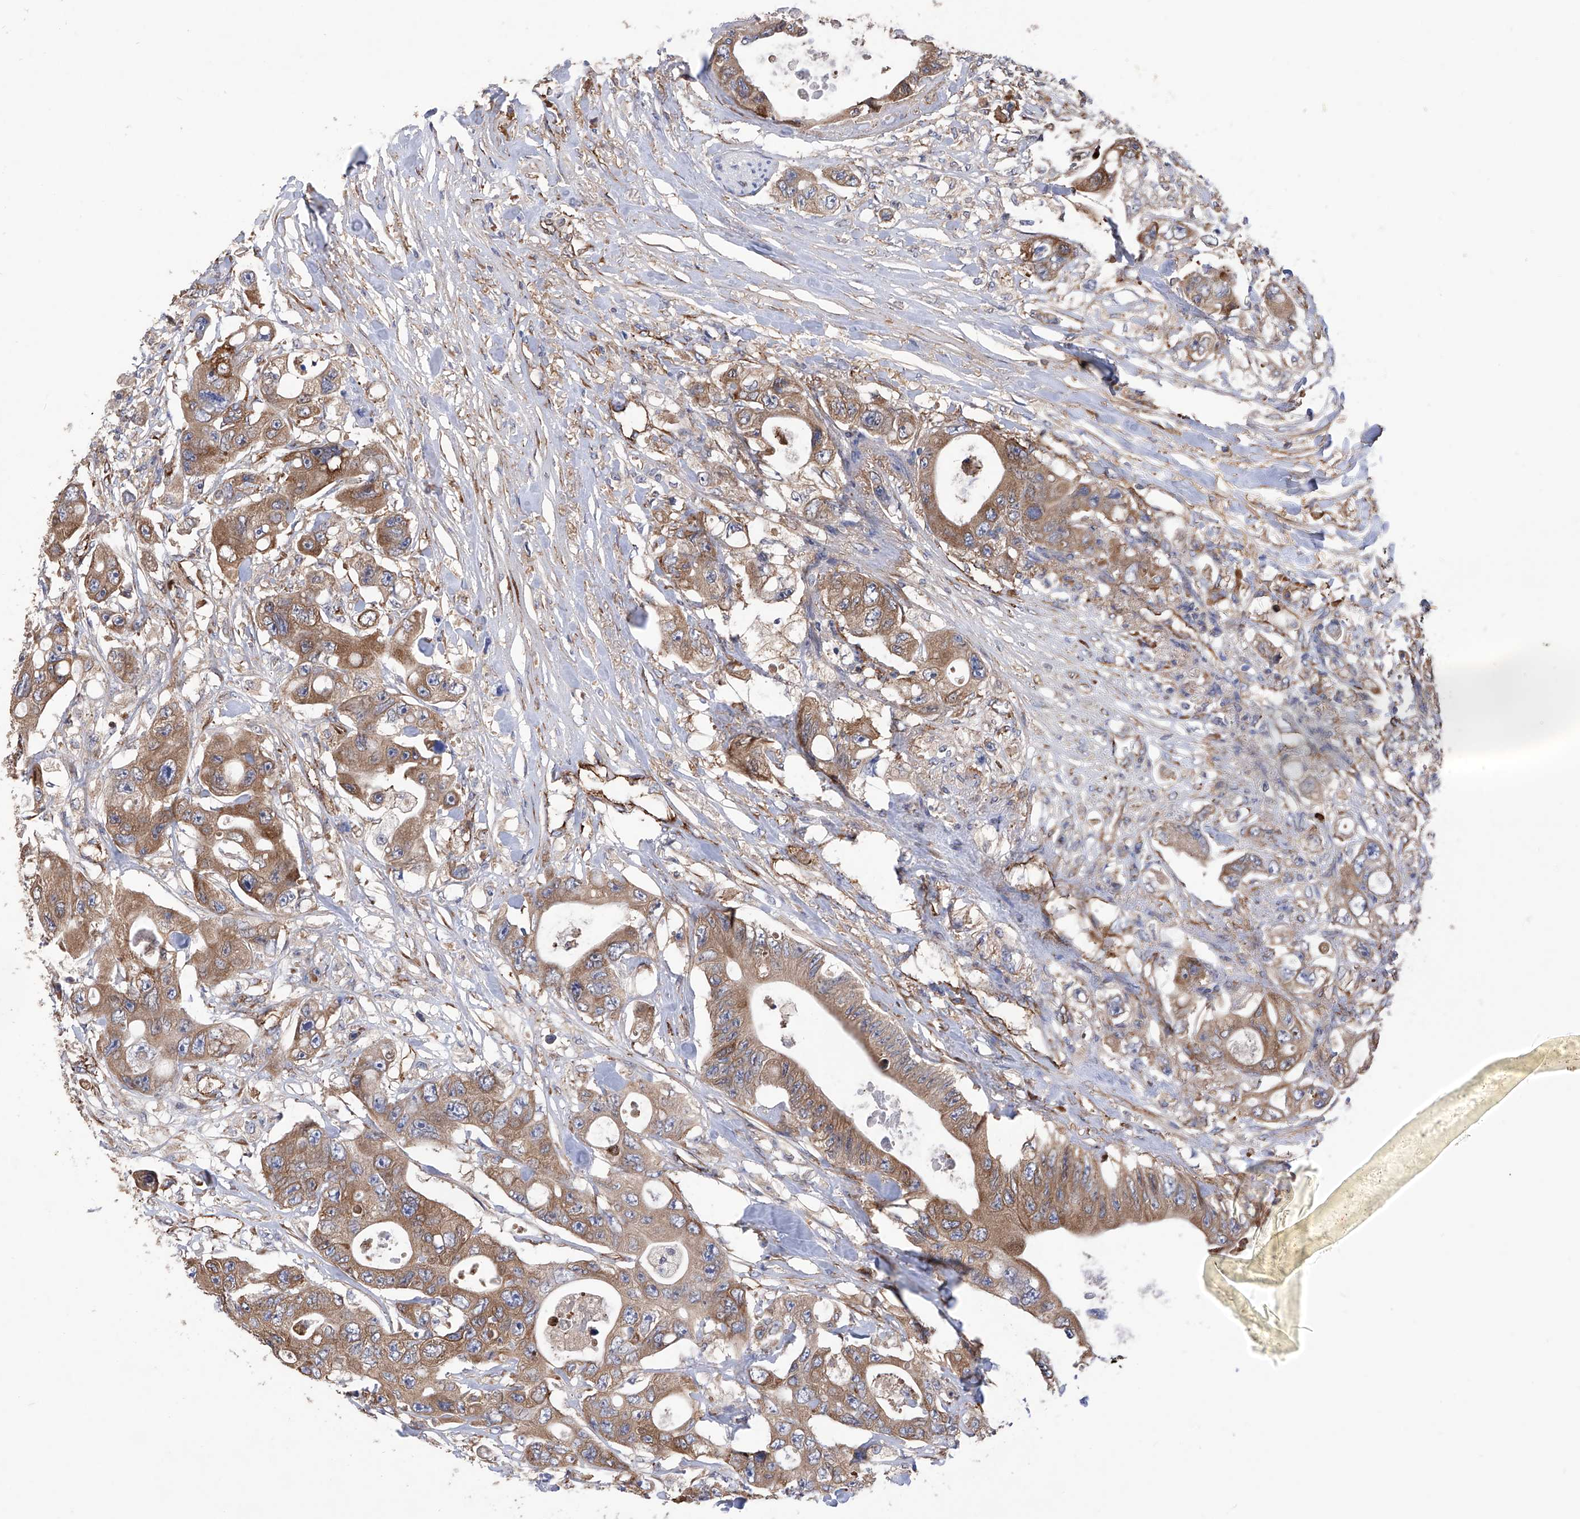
{"staining": {"intensity": "moderate", "quantity": ">75%", "location": "cytoplasmic/membranous"}, "tissue": "colorectal cancer", "cell_type": "Tumor cells", "image_type": "cancer", "snomed": [{"axis": "morphology", "description": "Adenocarcinoma, NOS"}, {"axis": "topography", "description": "Colon"}], "caption": "Adenocarcinoma (colorectal) stained for a protein displays moderate cytoplasmic/membranous positivity in tumor cells.", "gene": "INPP5B", "patient": {"sex": "female", "age": 46}}